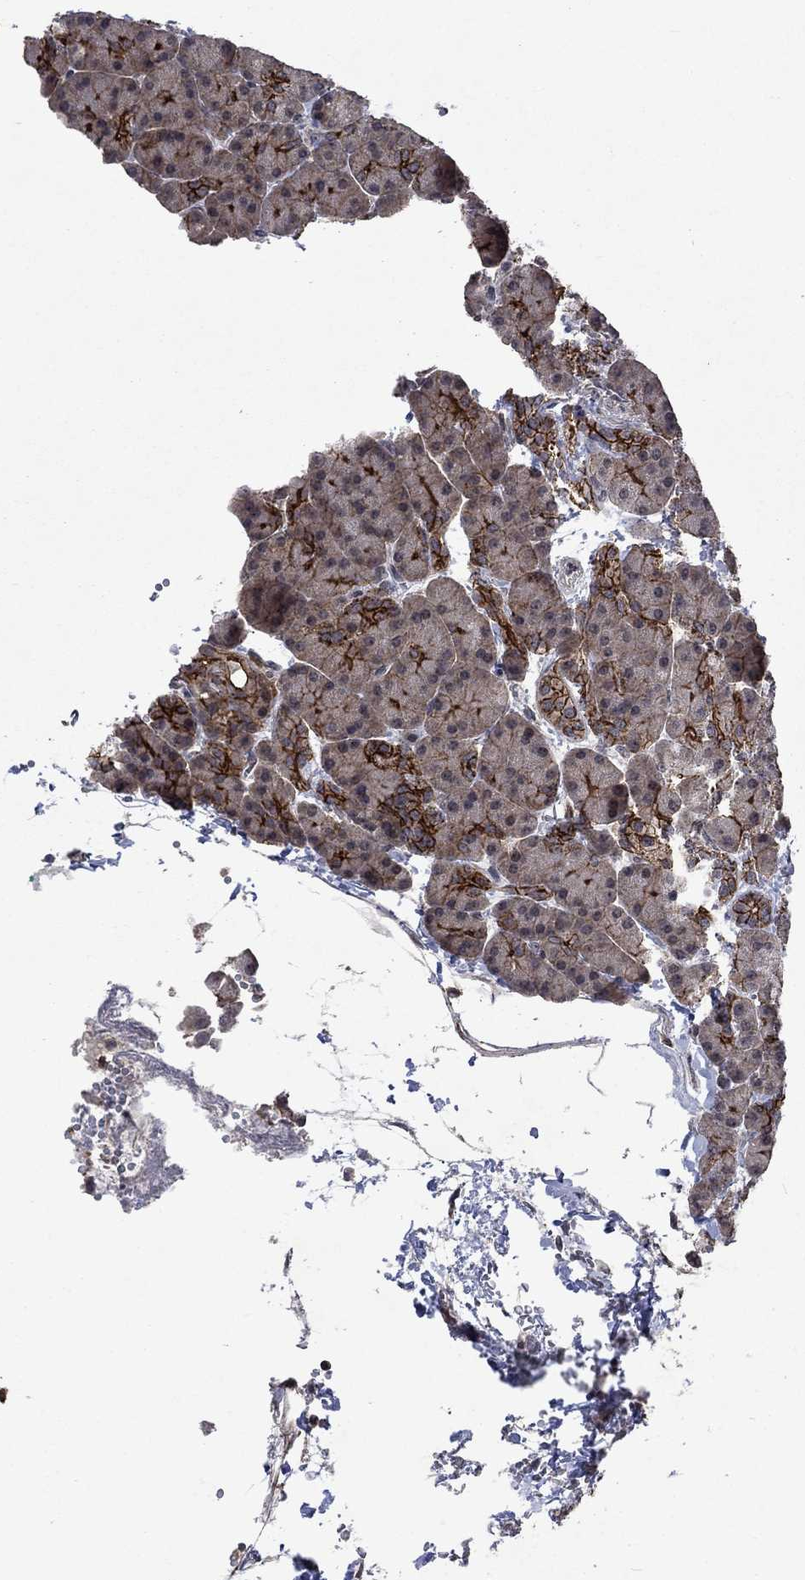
{"staining": {"intensity": "strong", "quantity": "<25%", "location": "cytoplasmic/membranous"}, "tissue": "pancreas", "cell_type": "Exocrine glandular cells", "image_type": "normal", "snomed": [{"axis": "morphology", "description": "Normal tissue, NOS"}, {"axis": "topography", "description": "Pancreas"}], "caption": "Immunohistochemistry (IHC) (DAB) staining of benign pancreas displays strong cytoplasmic/membranous protein staining in approximately <25% of exocrine glandular cells.", "gene": "PPP1R9A", "patient": {"sex": "female", "age": 63}}